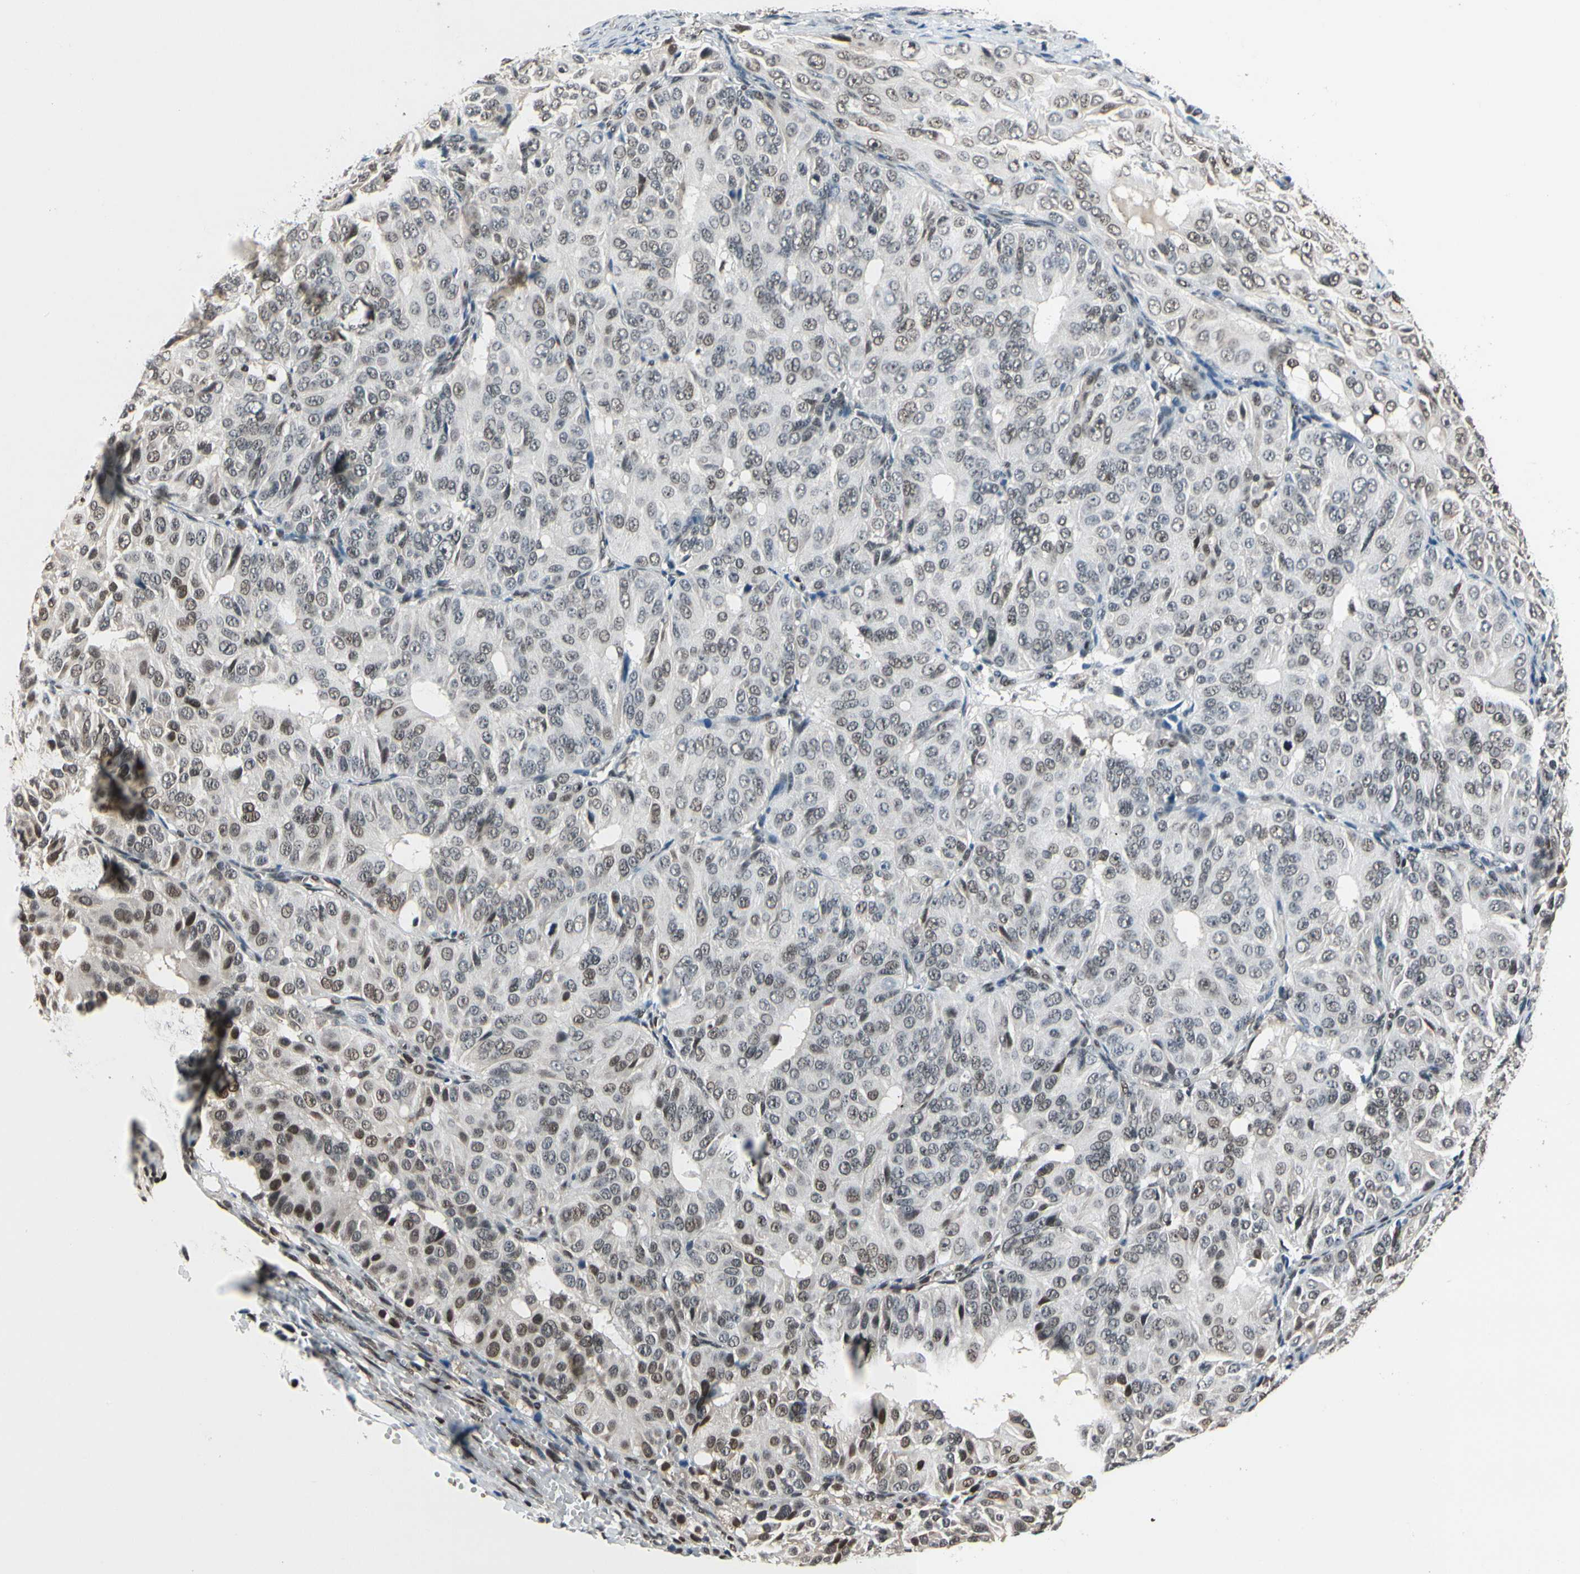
{"staining": {"intensity": "moderate", "quantity": "25%-75%", "location": "nuclear"}, "tissue": "ovarian cancer", "cell_type": "Tumor cells", "image_type": "cancer", "snomed": [{"axis": "morphology", "description": "Carcinoma, endometroid"}, {"axis": "topography", "description": "Ovary"}], "caption": "Immunohistochemistry micrograph of neoplastic tissue: human ovarian cancer stained using IHC reveals medium levels of moderate protein expression localized specifically in the nuclear of tumor cells, appearing as a nuclear brown color.", "gene": "RECQL", "patient": {"sex": "female", "age": 51}}